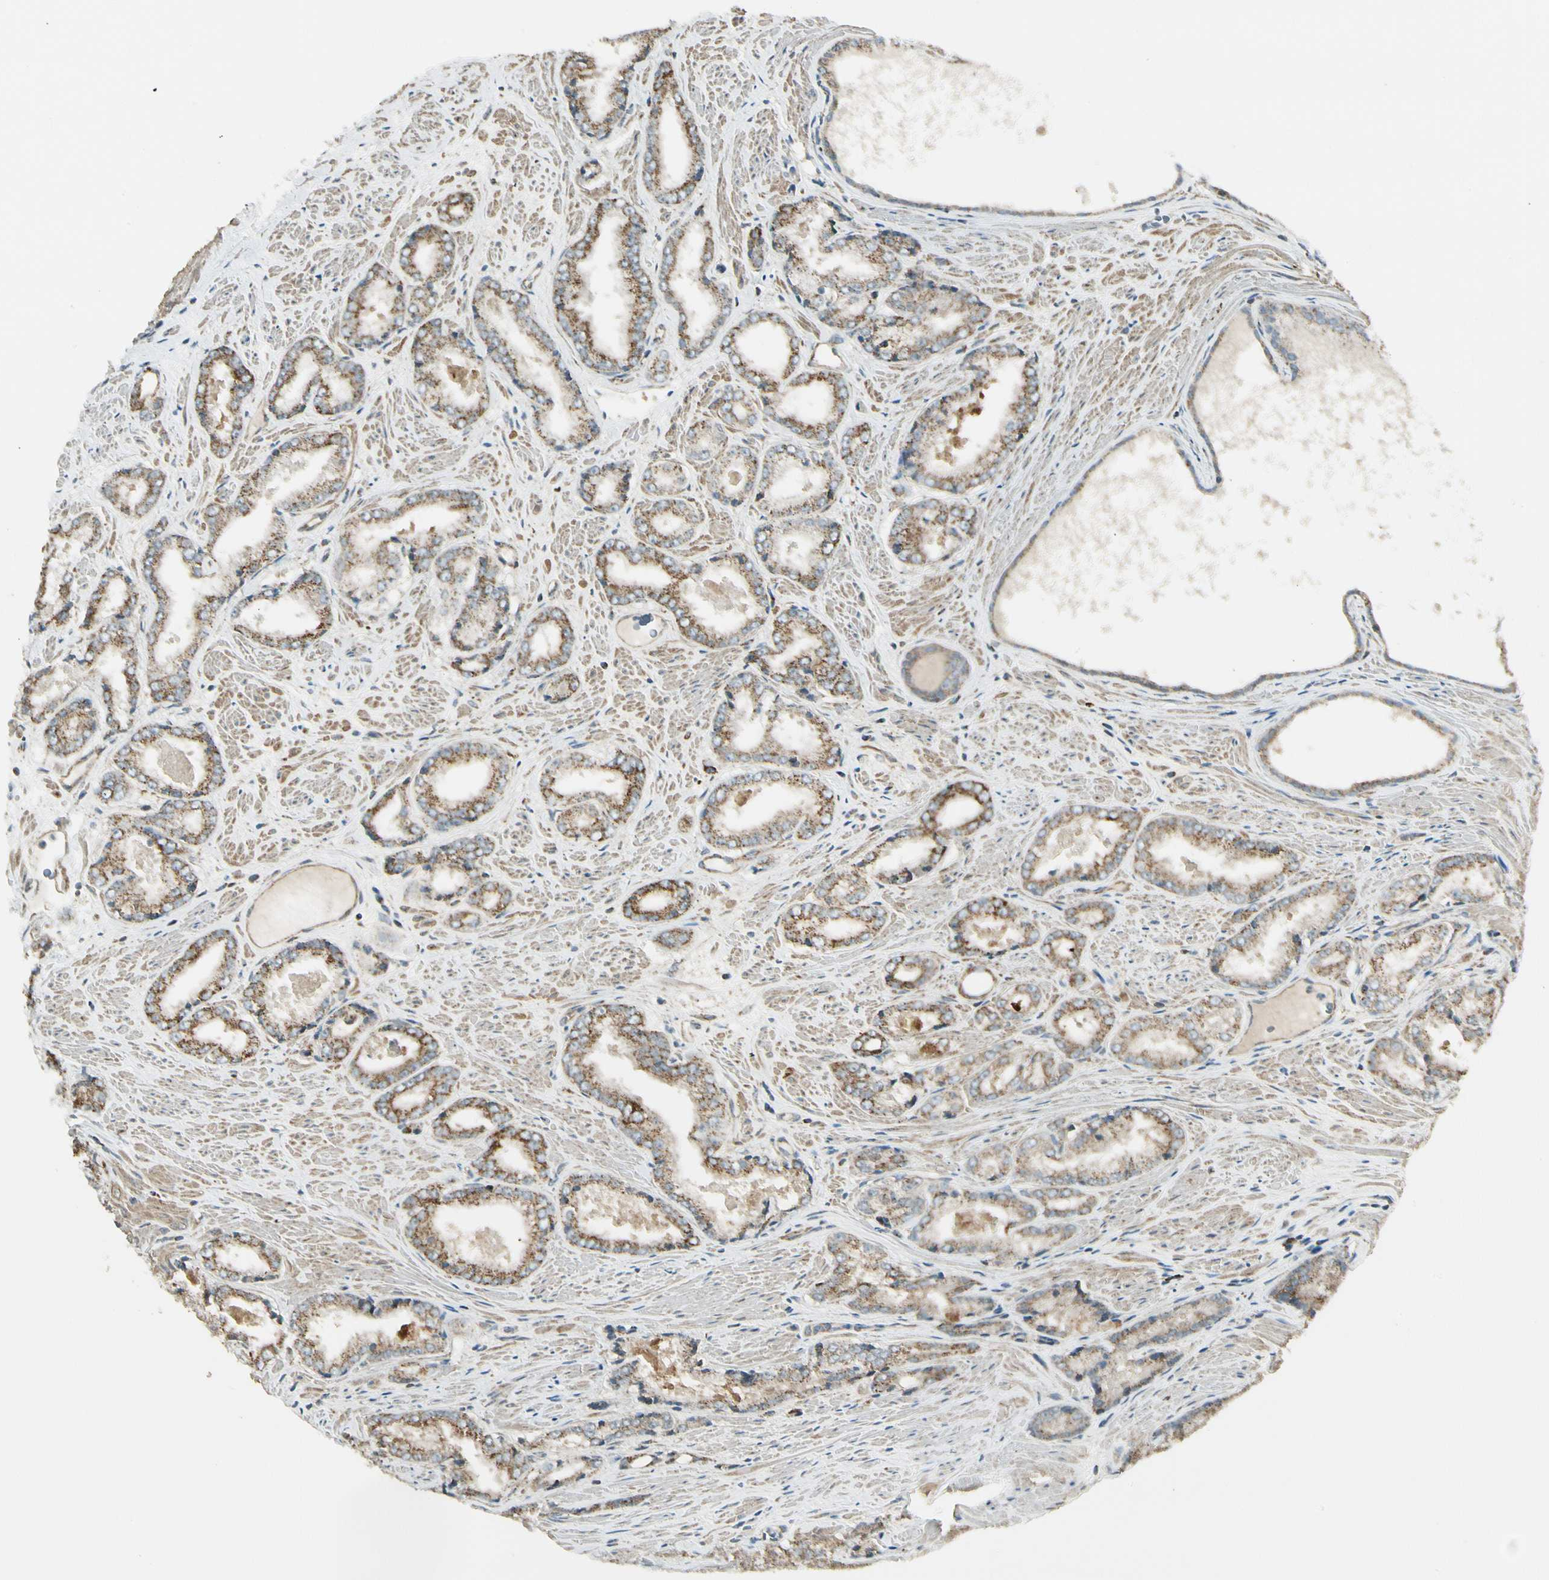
{"staining": {"intensity": "moderate", "quantity": ">75%", "location": "cytoplasmic/membranous"}, "tissue": "prostate cancer", "cell_type": "Tumor cells", "image_type": "cancer", "snomed": [{"axis": "morphology", "description": "Adenocarcinoma, Low grade"}, {"axis": "topography", "description": "Prostate"}], "caption": "Tumor cells show moderate cytoplasmic/membranous expression in about >75% of cells in prostate low-grade adenocarcinoma. (Stains: DAB (3,3'-diaminobenzidine) in brown, nuclei in blue, Microscopy: brightfield microscopy at high magnification).", "gene": "EPHB3", "patient": {"sex": "male", "age": 64}}